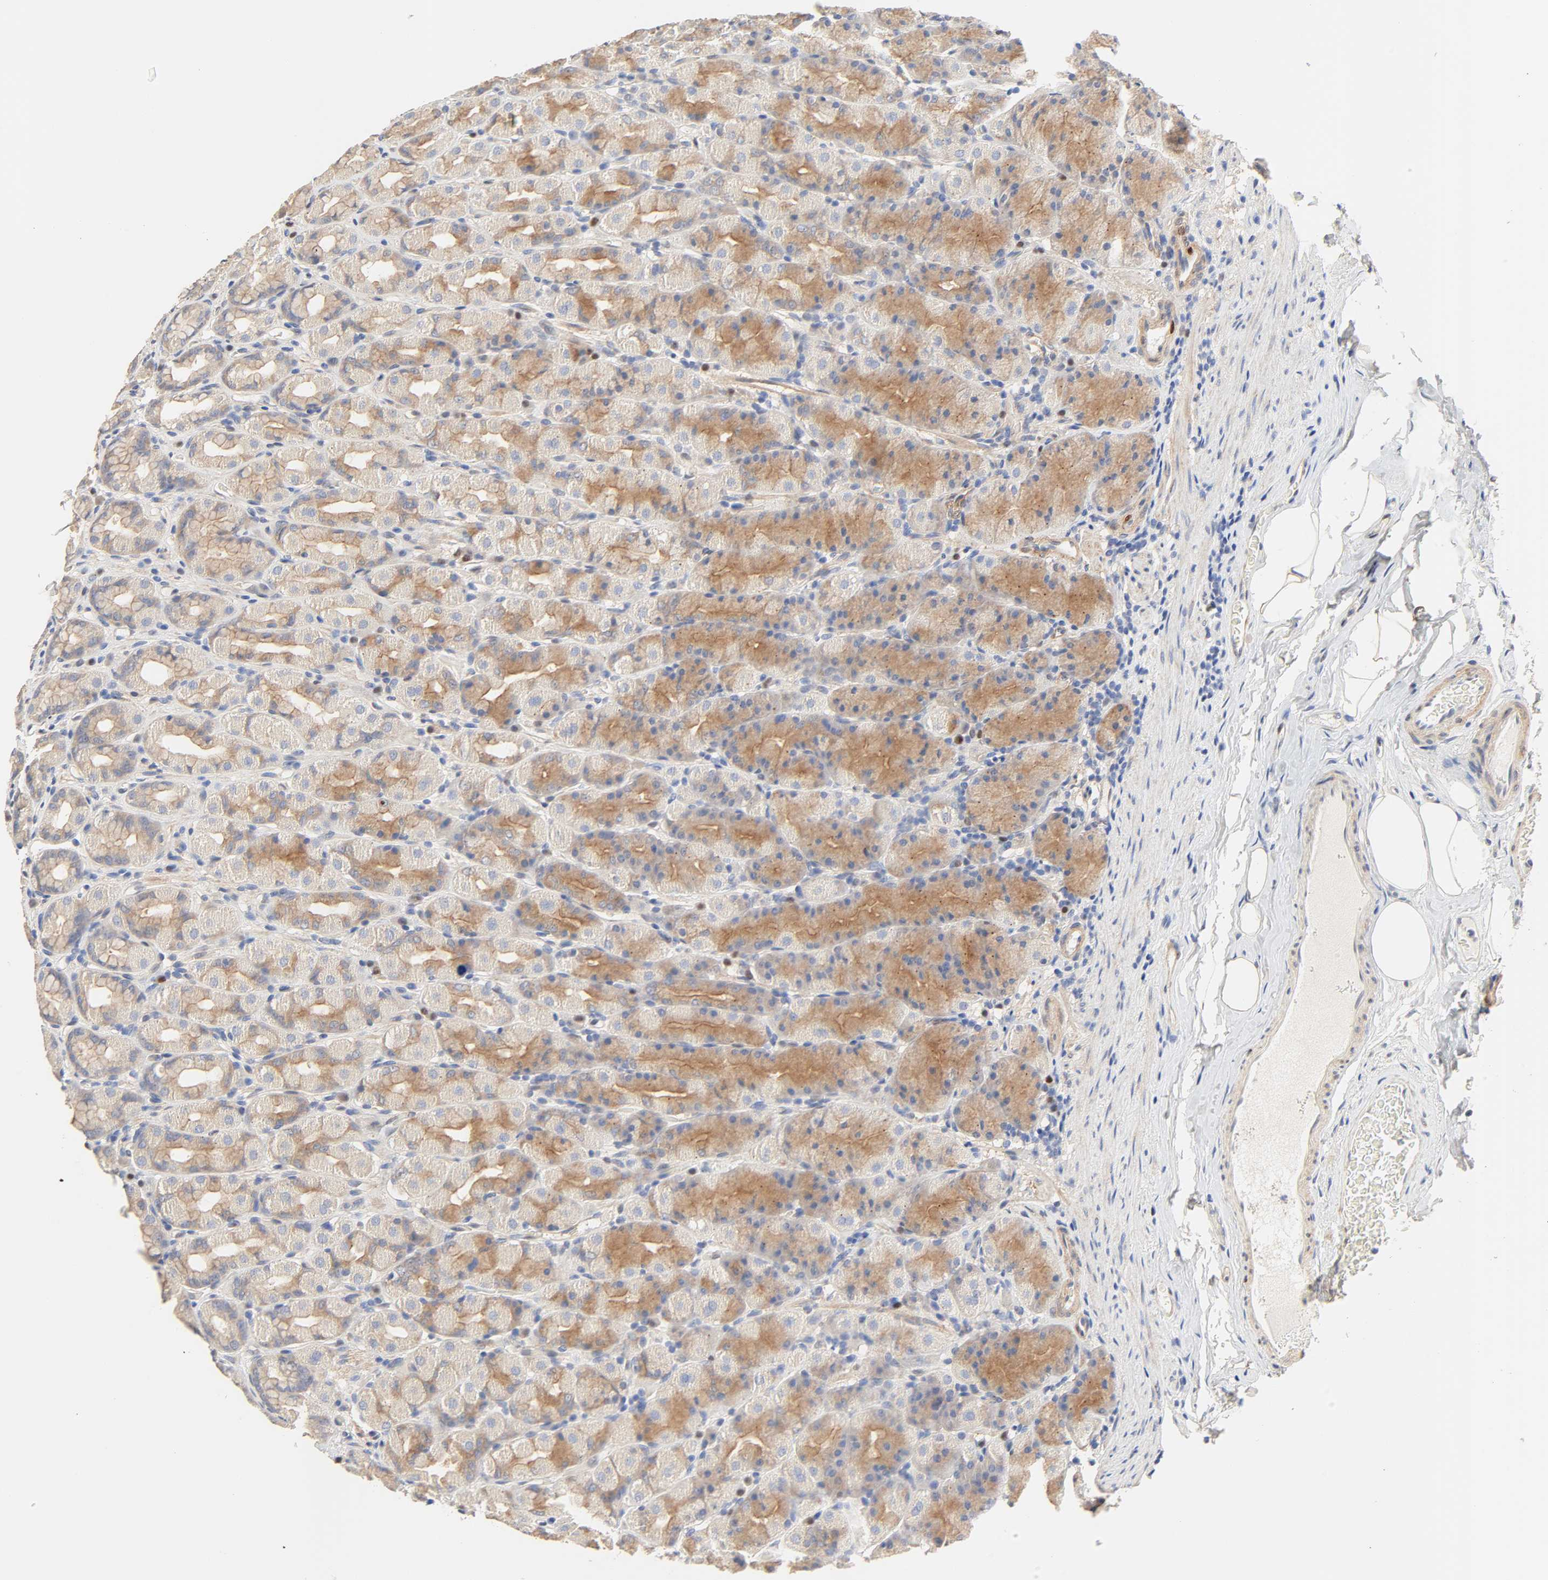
{"staining": {"intensity": "moderate", "quantity": "25%-75%", "location": "cytoplasmic/membranous"}, "tissue": "stomach", "cell_type": "Glandular cells", "image_type": "normal", "snomed": [{"axis": "morphology", "description": "Normal tissue, NOS"}, {"axis": "topography", "description": "Stomach, upper"}], "caption": "This is an image of IHC staining of normal stomach, which shows moderate expression in the cytoplasmic/membranous of glandular cells.", "gene": "BORCS8", "patient": {"sex": "male", "age": 68}}